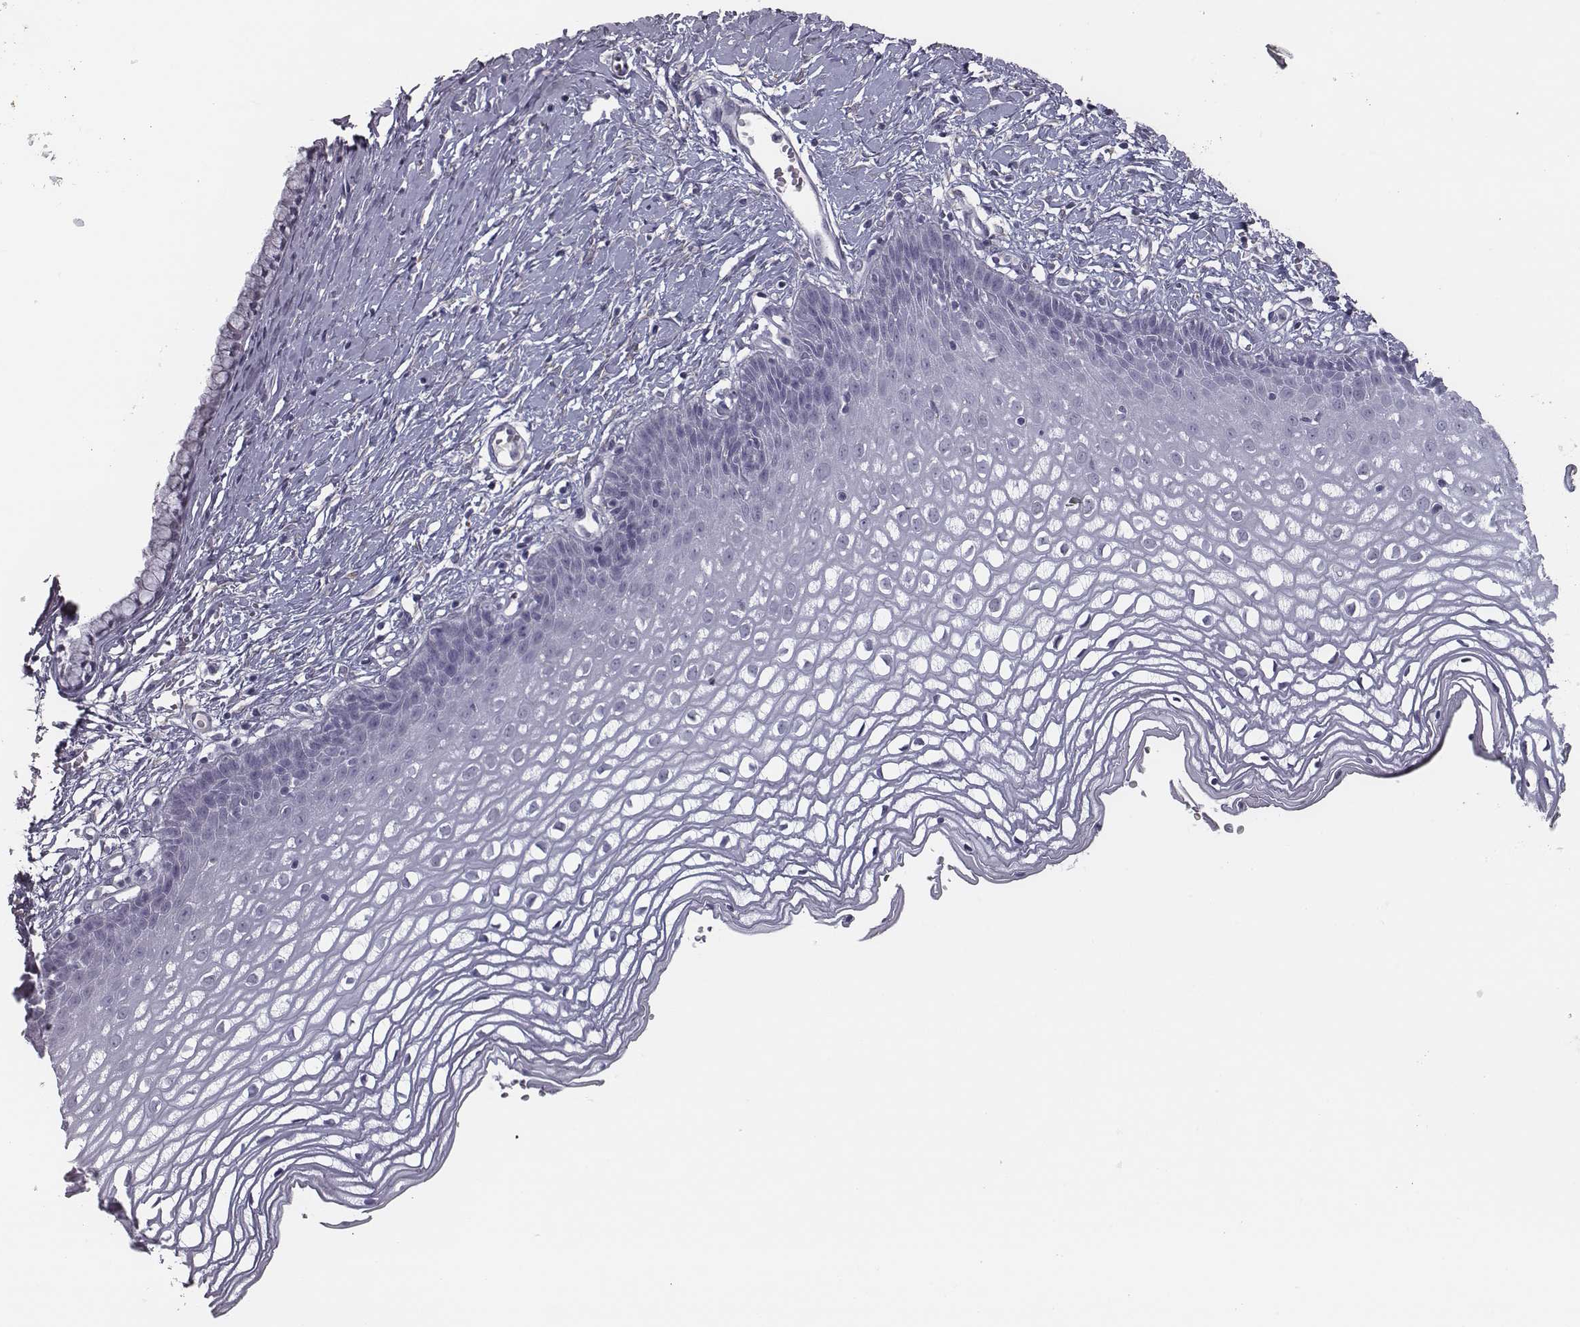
{"staining": {"intensity": "negative", "quantity": "none", "location": "none"}, "tissue": "cervix", "cell_type": "Glandular cells", "image_type": "normal", "snomed": [{"axis": "morphology", "description": "Normal tissue, NOS"}, {"axis": "topography", "description": "Cervix"}], "caption": "There is no significant positivity in glandular cells of cervix. (DAB (3,3'-diaminobenzidine) IHC, high magnification).", "gene": "SEPTIN14", "patient": {"sex": "female", "age": 40}}